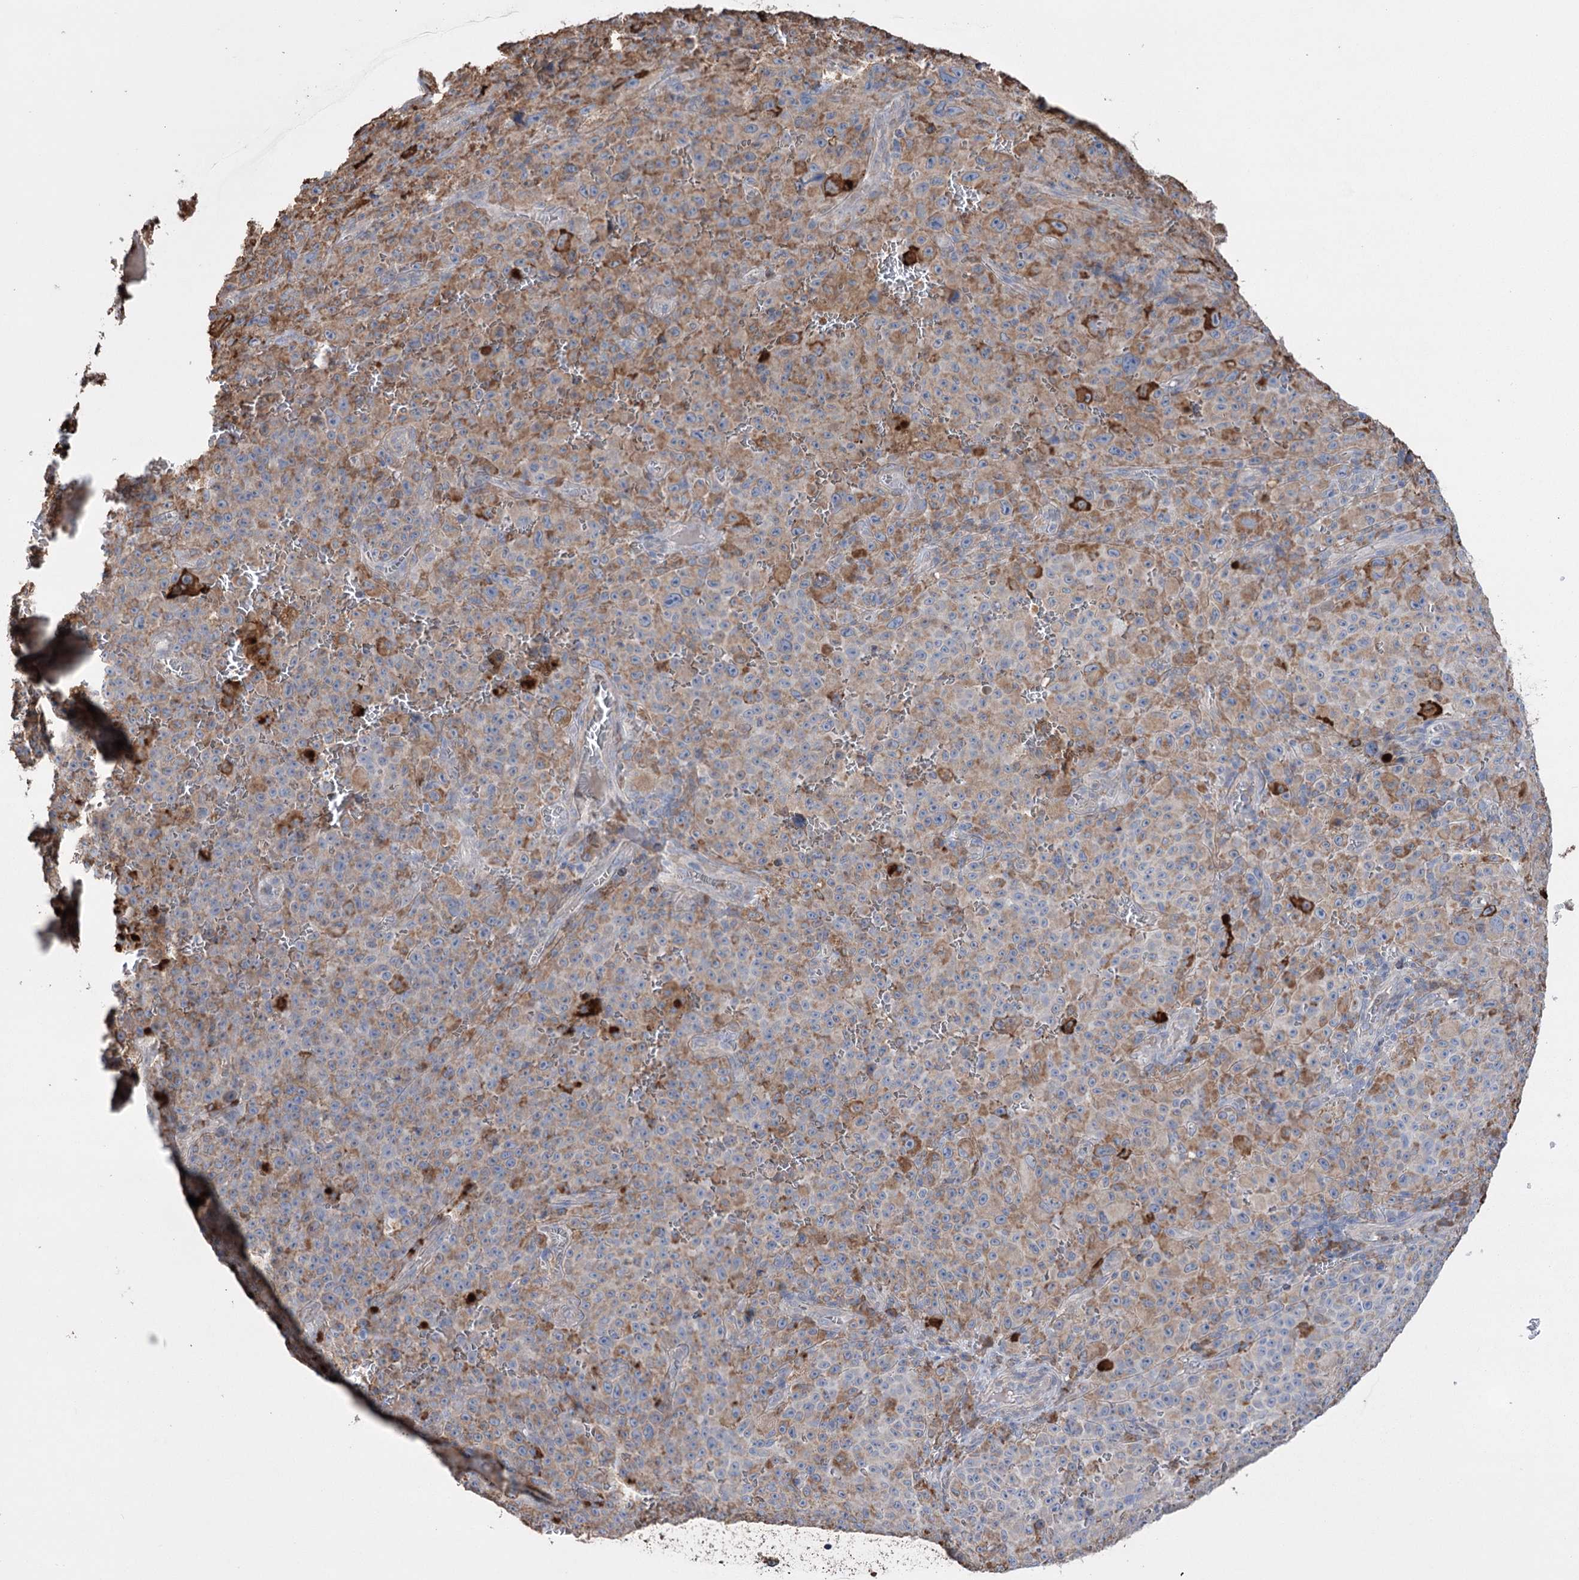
{"staining": {"intensity": "moderate", "quantity": "25%-75%", "location": "cytoplasmic/membranous"}, "tissue": "melanoma", "cell_type": "Tumor cells", "image_type": "cancer", "snomed": [{"axis": "morphology", "description": "Malignant melanoma, NOS"}, {"axis": "topography", "description": "Skin"}], "caption": "Melanoma tissue exhibits moderate cytoplasmic/membranous expression in approximately 25%-75% of tumor cells, visualized by immunohistochemistry.", "gene": "TRIM71", "patient": {"sex": "female", "age": 82}}